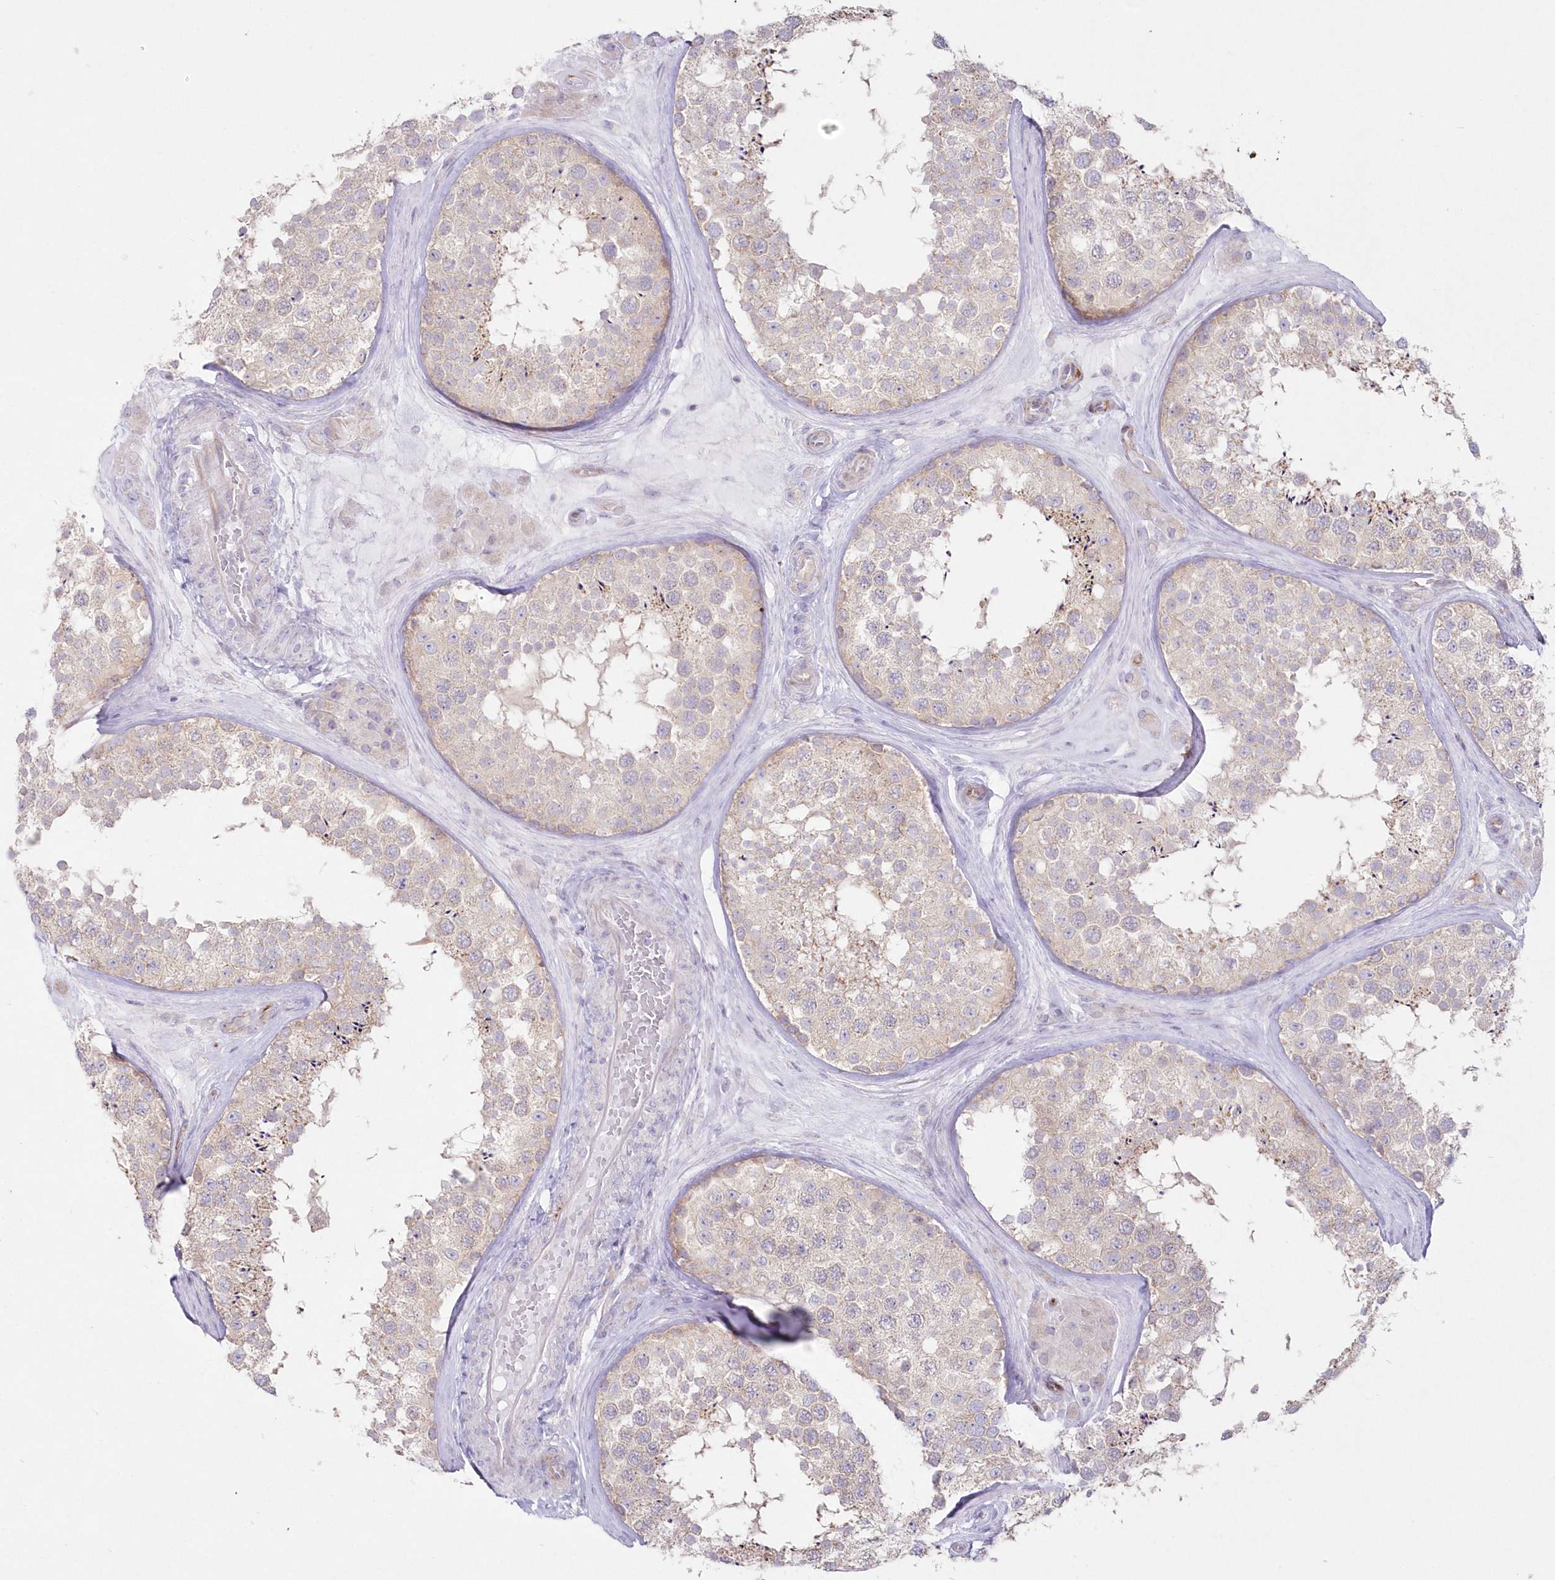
{"staining": {"intensity": "weak", "quantity": ">75%", "location": "cytoplasmic/membranous"}, "tissue": "testis", "cell_type": "Cells in seminiferous ducts", "image_type": "normal", "snomed": [{"axis": "morphology", "description": "Normal tissue, NOS"}, {"axis": "topography", "description": "Testis"}], "caption": "Immunohistochemistry histopathology image of normal testis: human testis stained using immunohistochemistry reveals low levels of weak protein expression localized specifically in the cytoplasmic/membranous of cells in seminiferous ducts, appearing as a cytoplasmic/membranous brown color.", "gene": "ZNF843", "patient": {"sex": "male", "age": 46}}